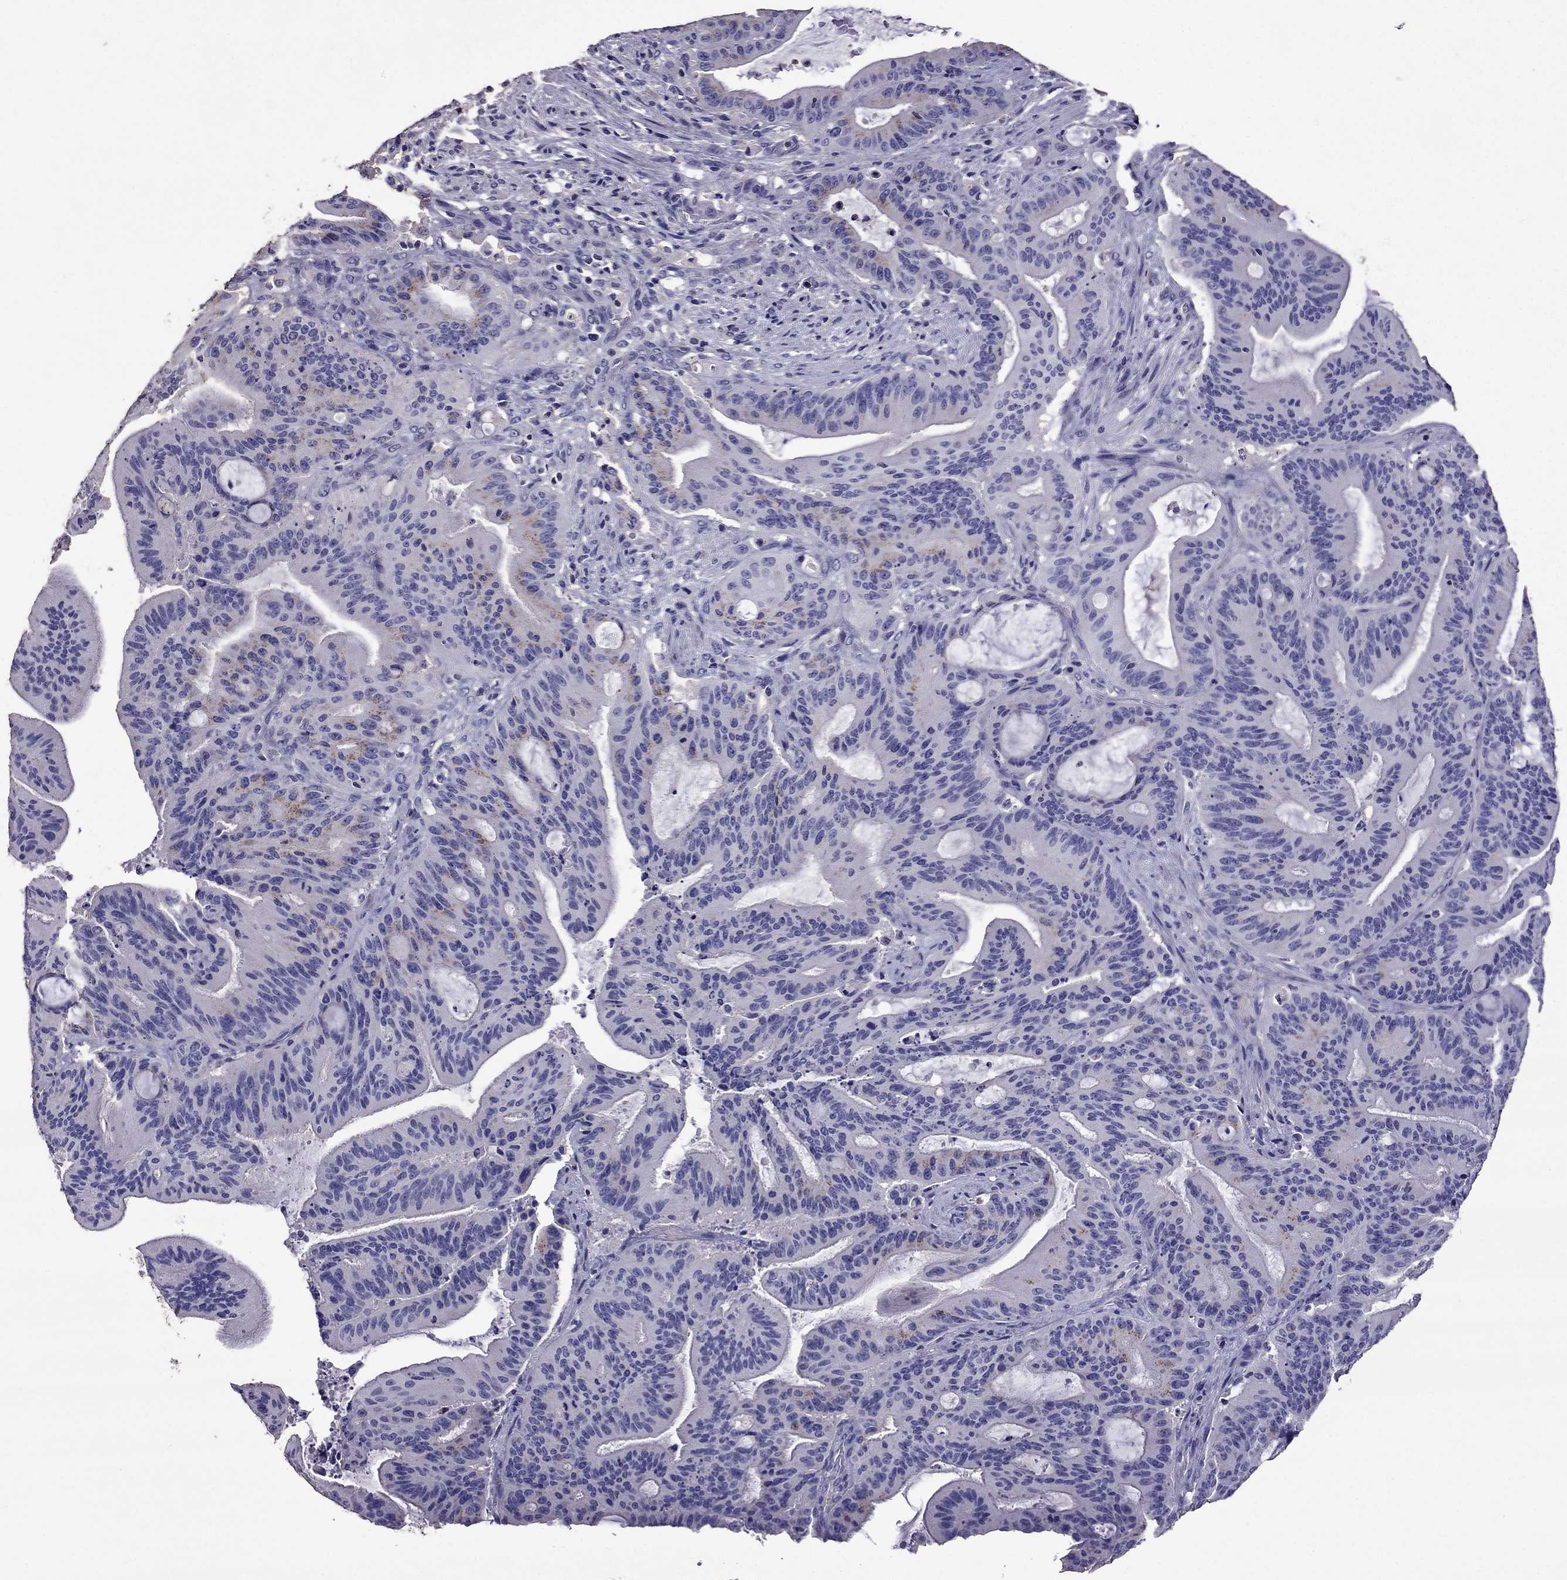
{"staining": {"intensity": "negative", "quantity": "none", "location": "none"}, "tissue": "liver cancer", "cell_type": "Tumor cells", "image_type": "cancer", "snomed": [{"axis": "morphology", "description": "Cholangiocarcinoma"}, {"axis": "topography", "description": "Liver"}], "caption": "DAB immunohistochemical staining of liver cancer (cholangiocarcinoma) demonstrates no significant expression in tumor cells.", "gene": "NKX3-1", "patient": {"sex": "female", "age": 73}}